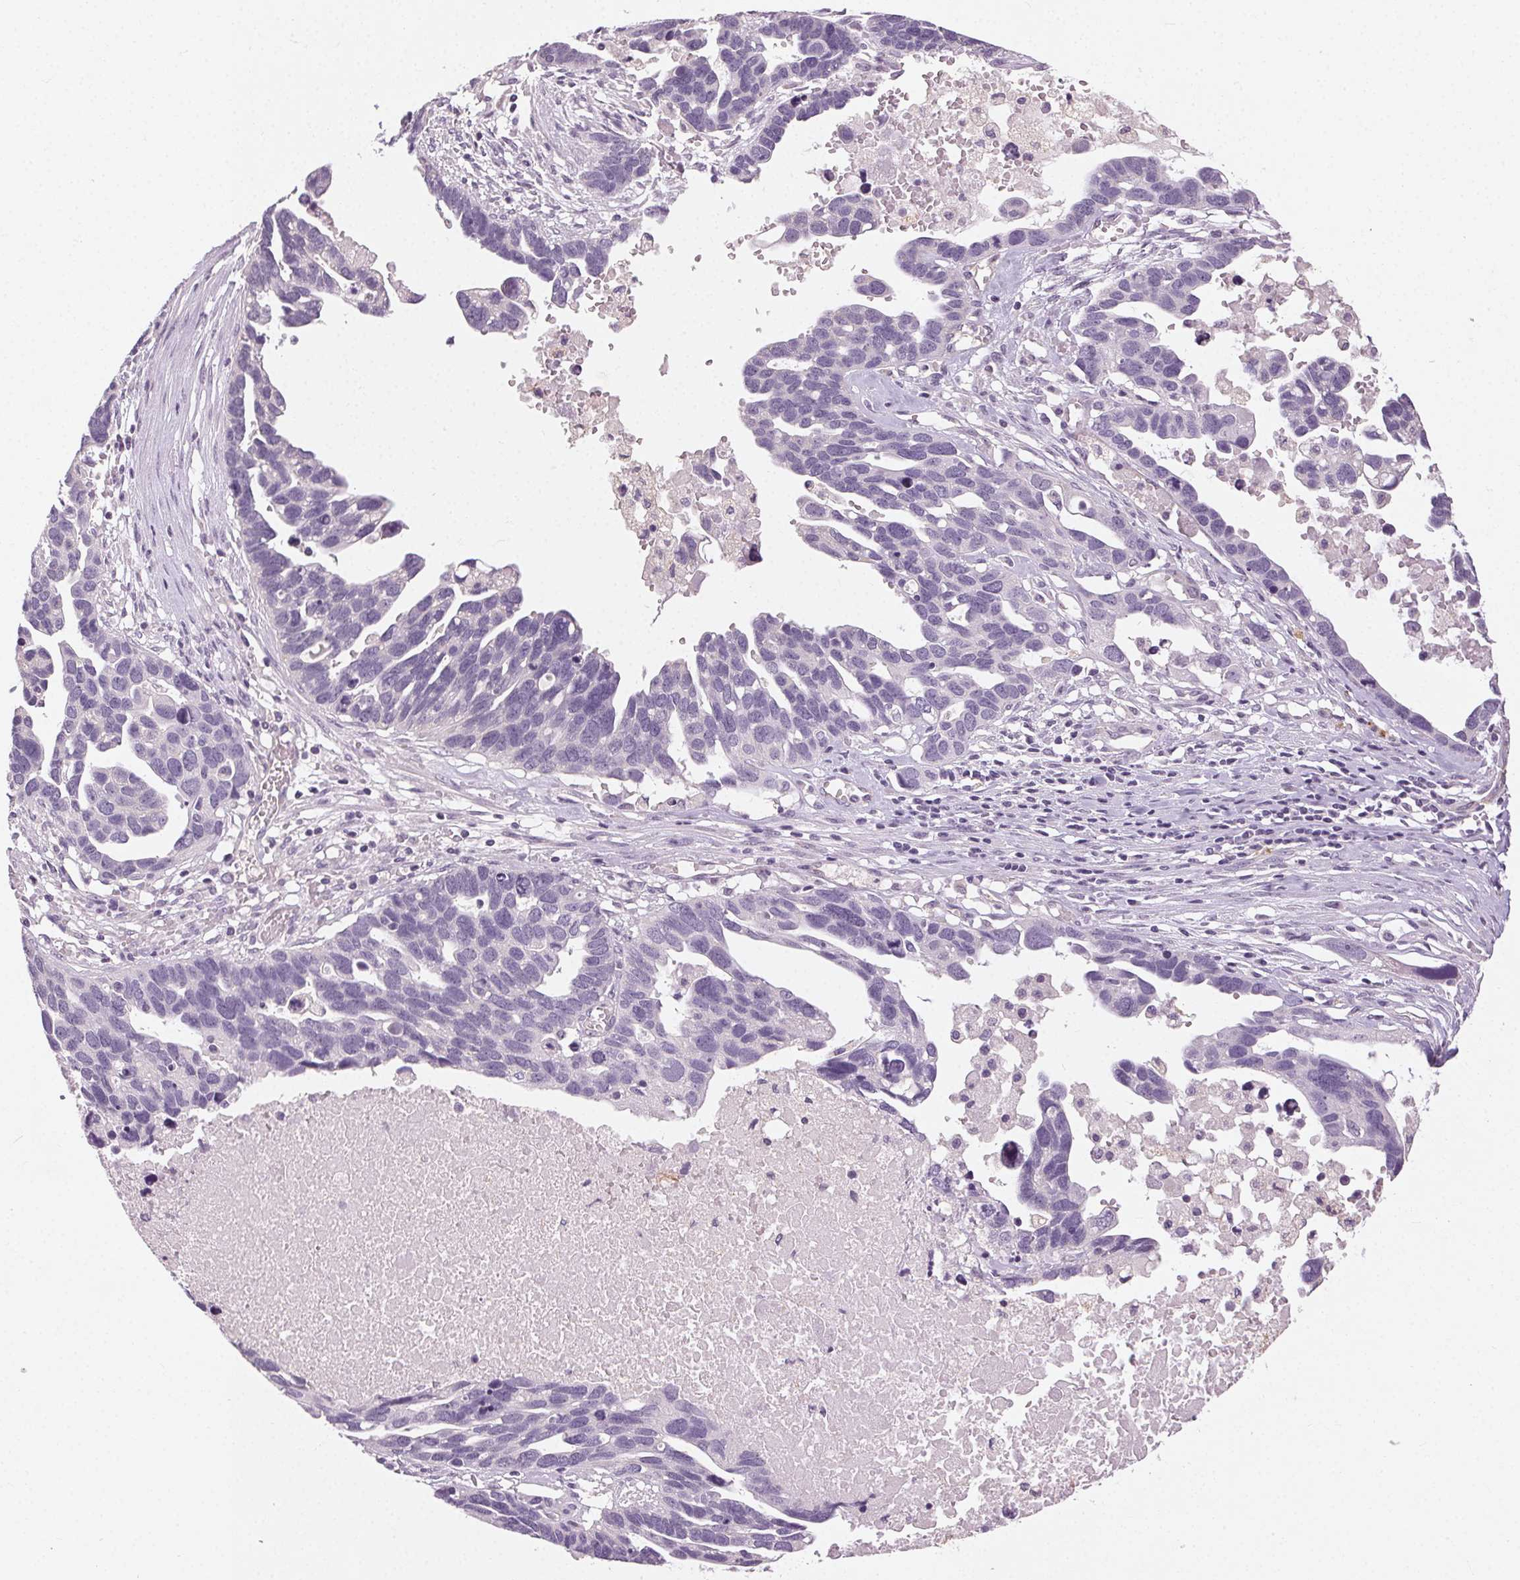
{"staining": {"intensity": "negative", "quantity": "none", "location": "none"}, "tissue": "ovarian cancer", "cell_type": "Tumor cells", "image_type": "cancer", "snomed": [{"axis": "morphology", "description": "Cystadenocarcinoma, serous, NOS"}, {"axis": "topography", "description": "Ovary"}], "caption": "Human serous cystadenocarcinoma (ovarian) stained for a protein using IHC reveals no staining in tumor cells.", "gene": "CLTRN", "patient": {"sex": "female", "age": 54}}